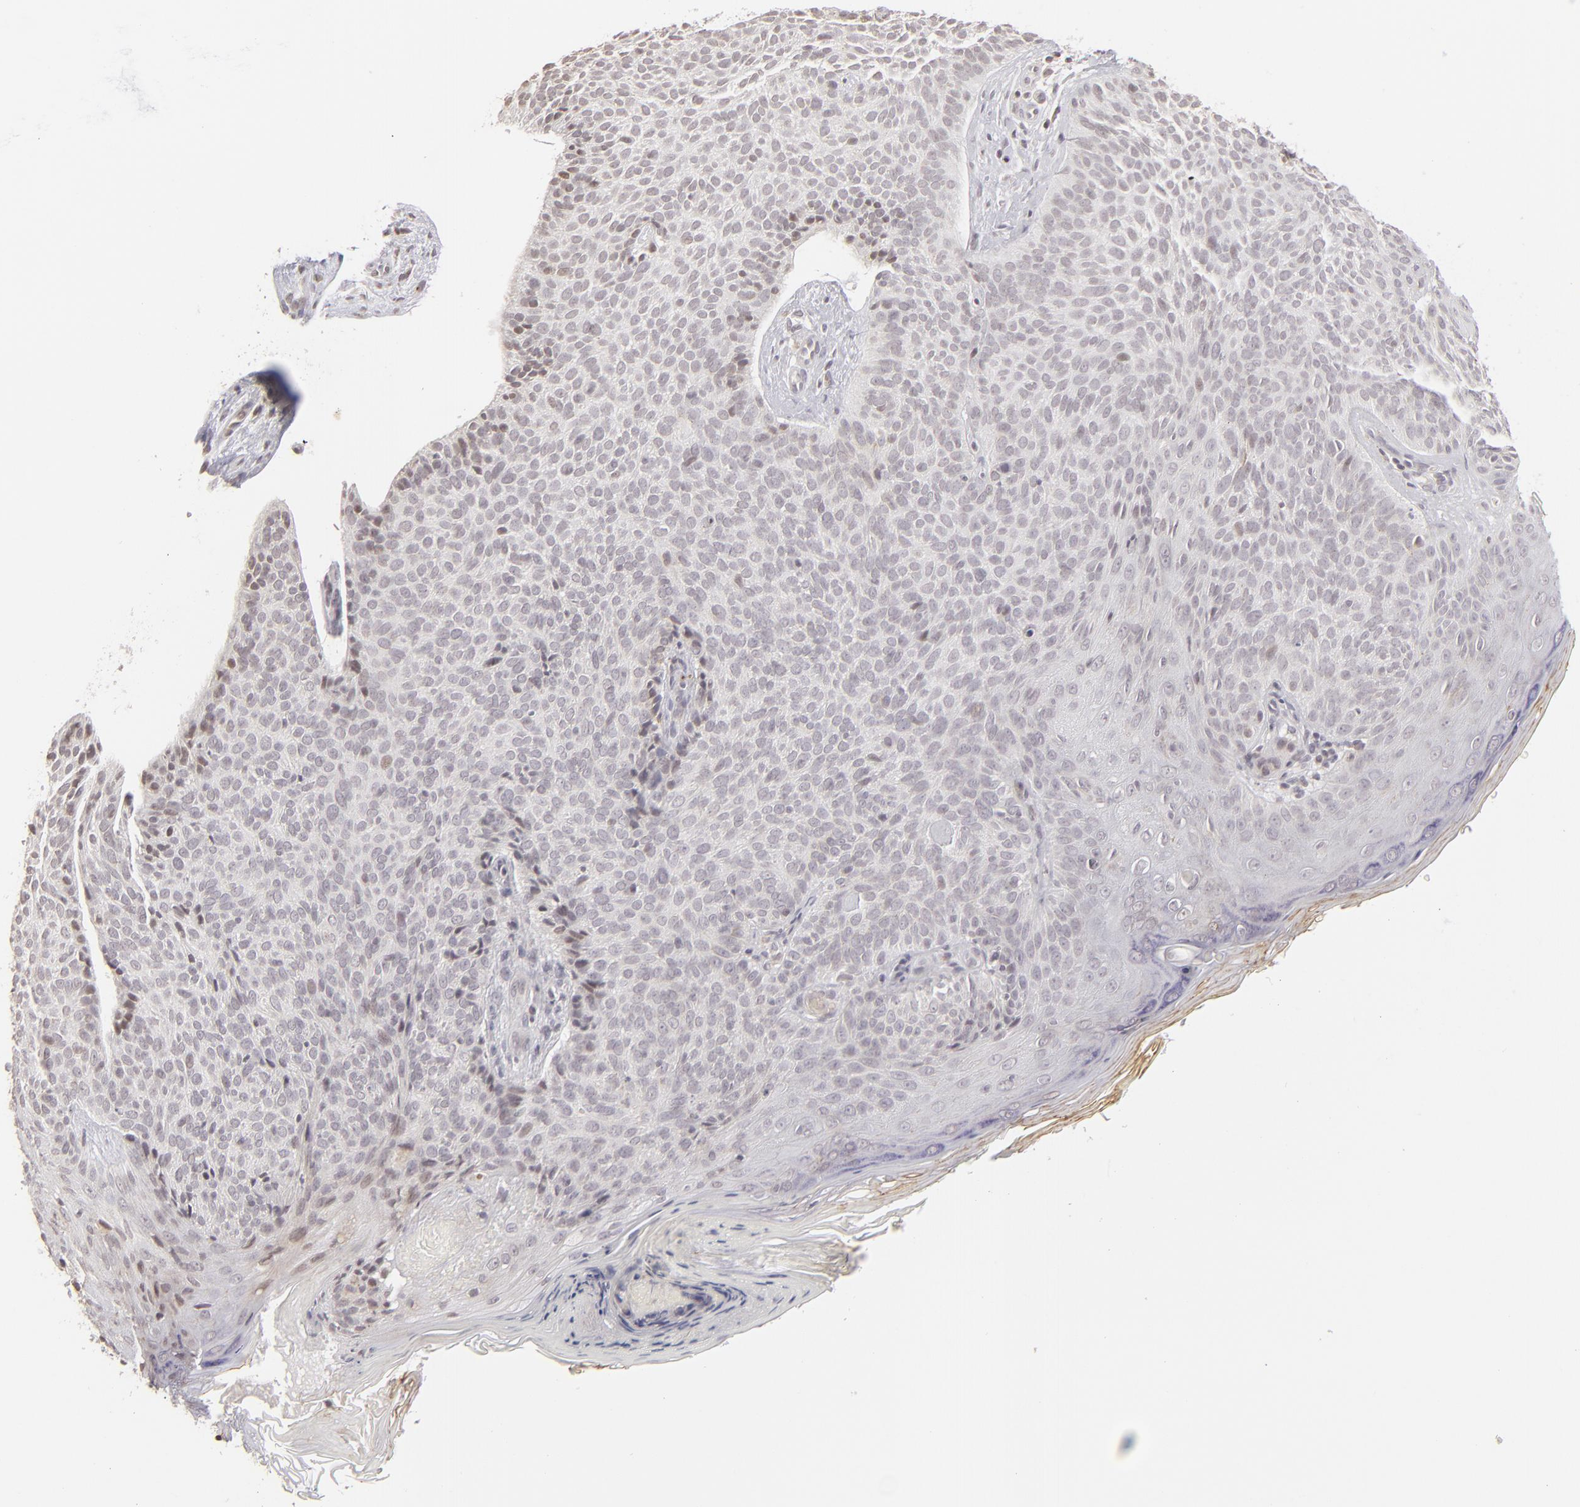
{"staining": {"intensity": "negative", "quantity": "none", "location": "none"}, "tissue": "skin cancer", "cell_type": "Tumor cells", "image_type": "cancer", "snomed": [{"axis": "morphology", "description": "Basal cell carcinoma"}, {"axis": "topography", "description": "Skin"}], "caption": "Immunohistochemical staining of basal cell carcinoma (skin) demonstrates no significant staining in tumor cells. (Stains: DAB immunohistochemistry (IHC) with hematoxylin counter stain, Microscopy: brightfield microscopy at high magnification).", "gene": "CLDN2", "patient": {"sex": "female", "age": 78}}